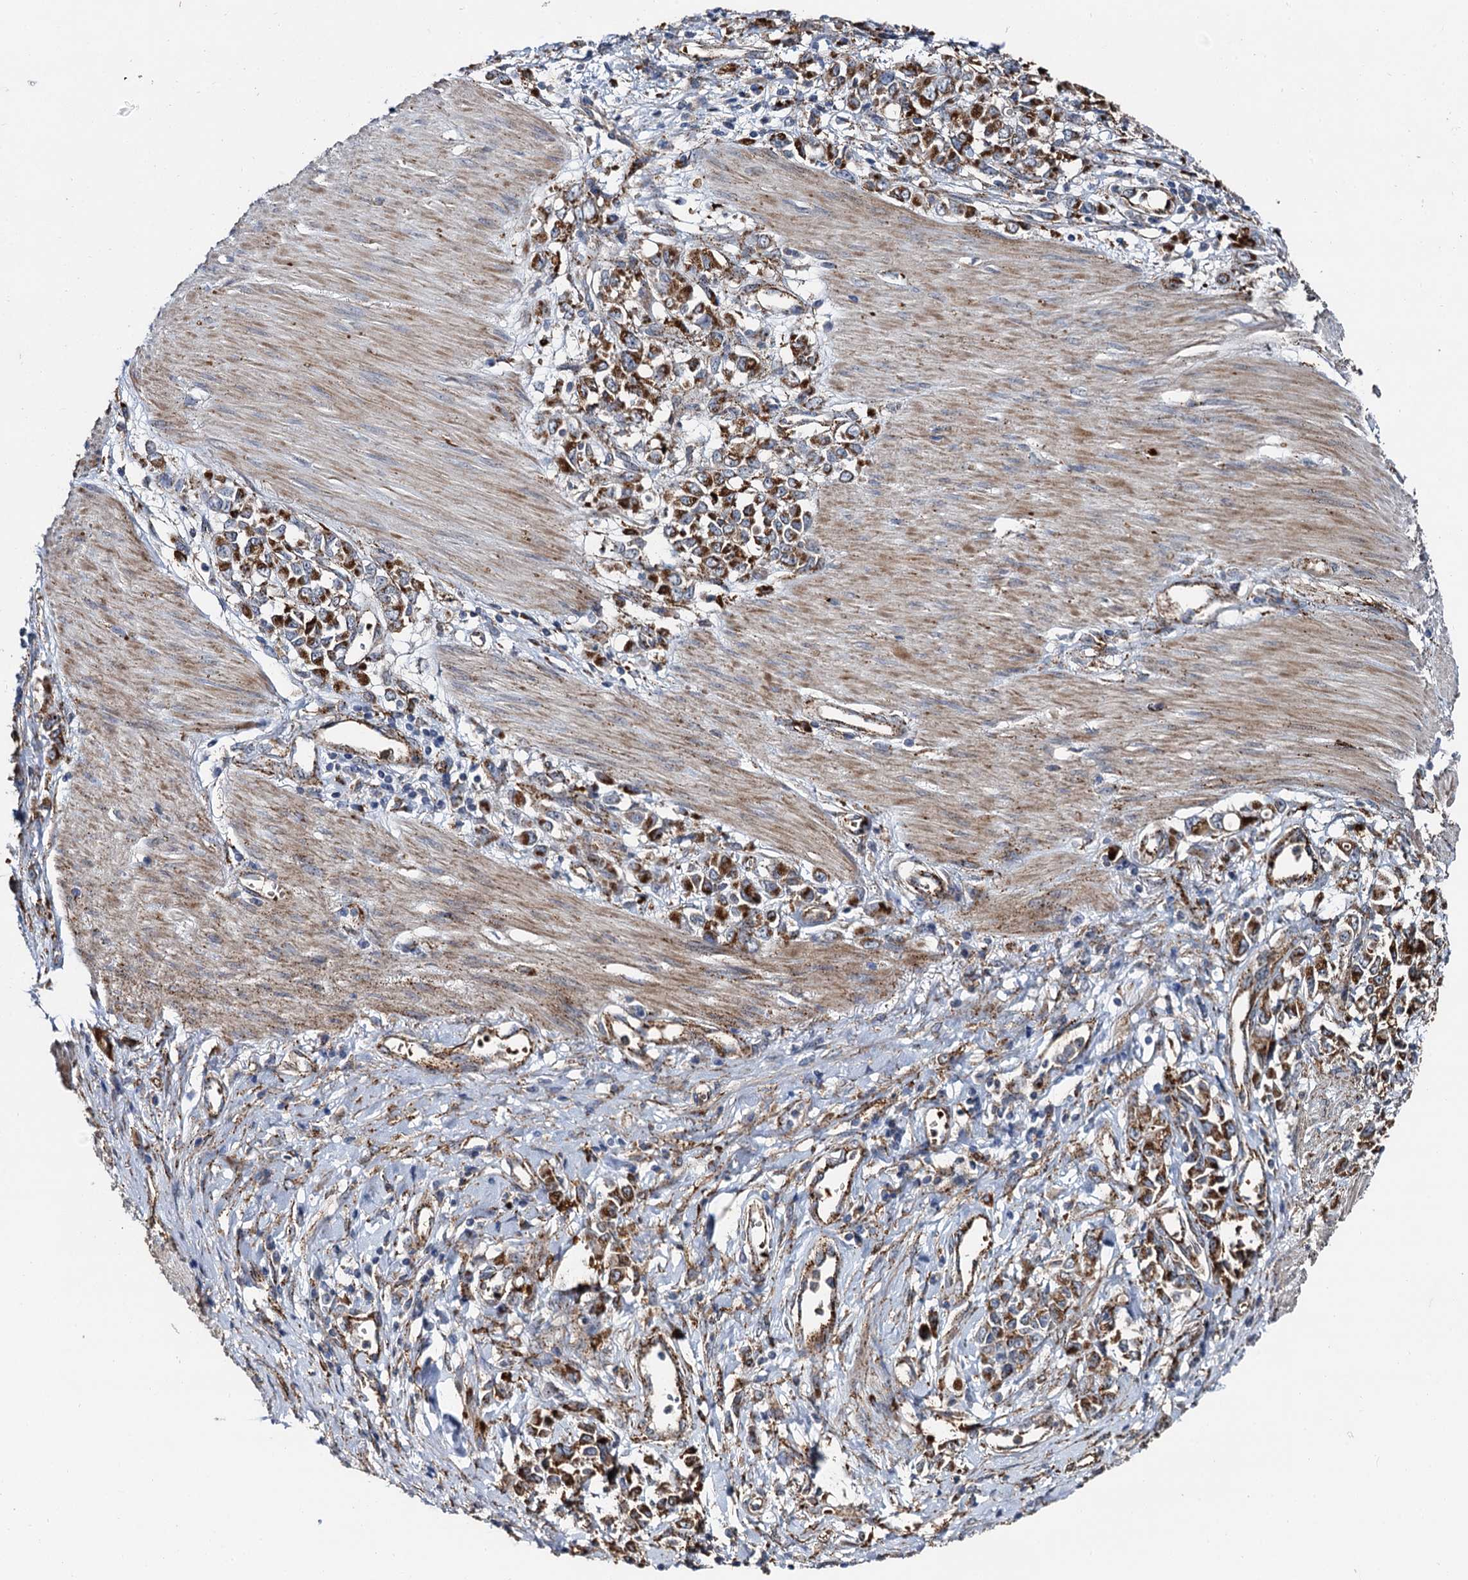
{"staining": {"intensity": "strong", "quantity": ">75%", "location": "cytoplasmic/membranous"}, "tissue": "stomach cancer", "cell_type": "Tumor cells", "image_type": "cancer", "snomed": [{"axis": "morphology", "description": "Adenocarcinoma, NOS"}, {"axis": "topography", "description": "Stomach"}], "caption": "Protein analysis of adenocarcinoma (stomach) tissue displays strong cytoplasmic/membranous expression in approximately >75% of tumor cells.", "gene": "GBA1", "patient": {"sex": "female", "age": 76}}